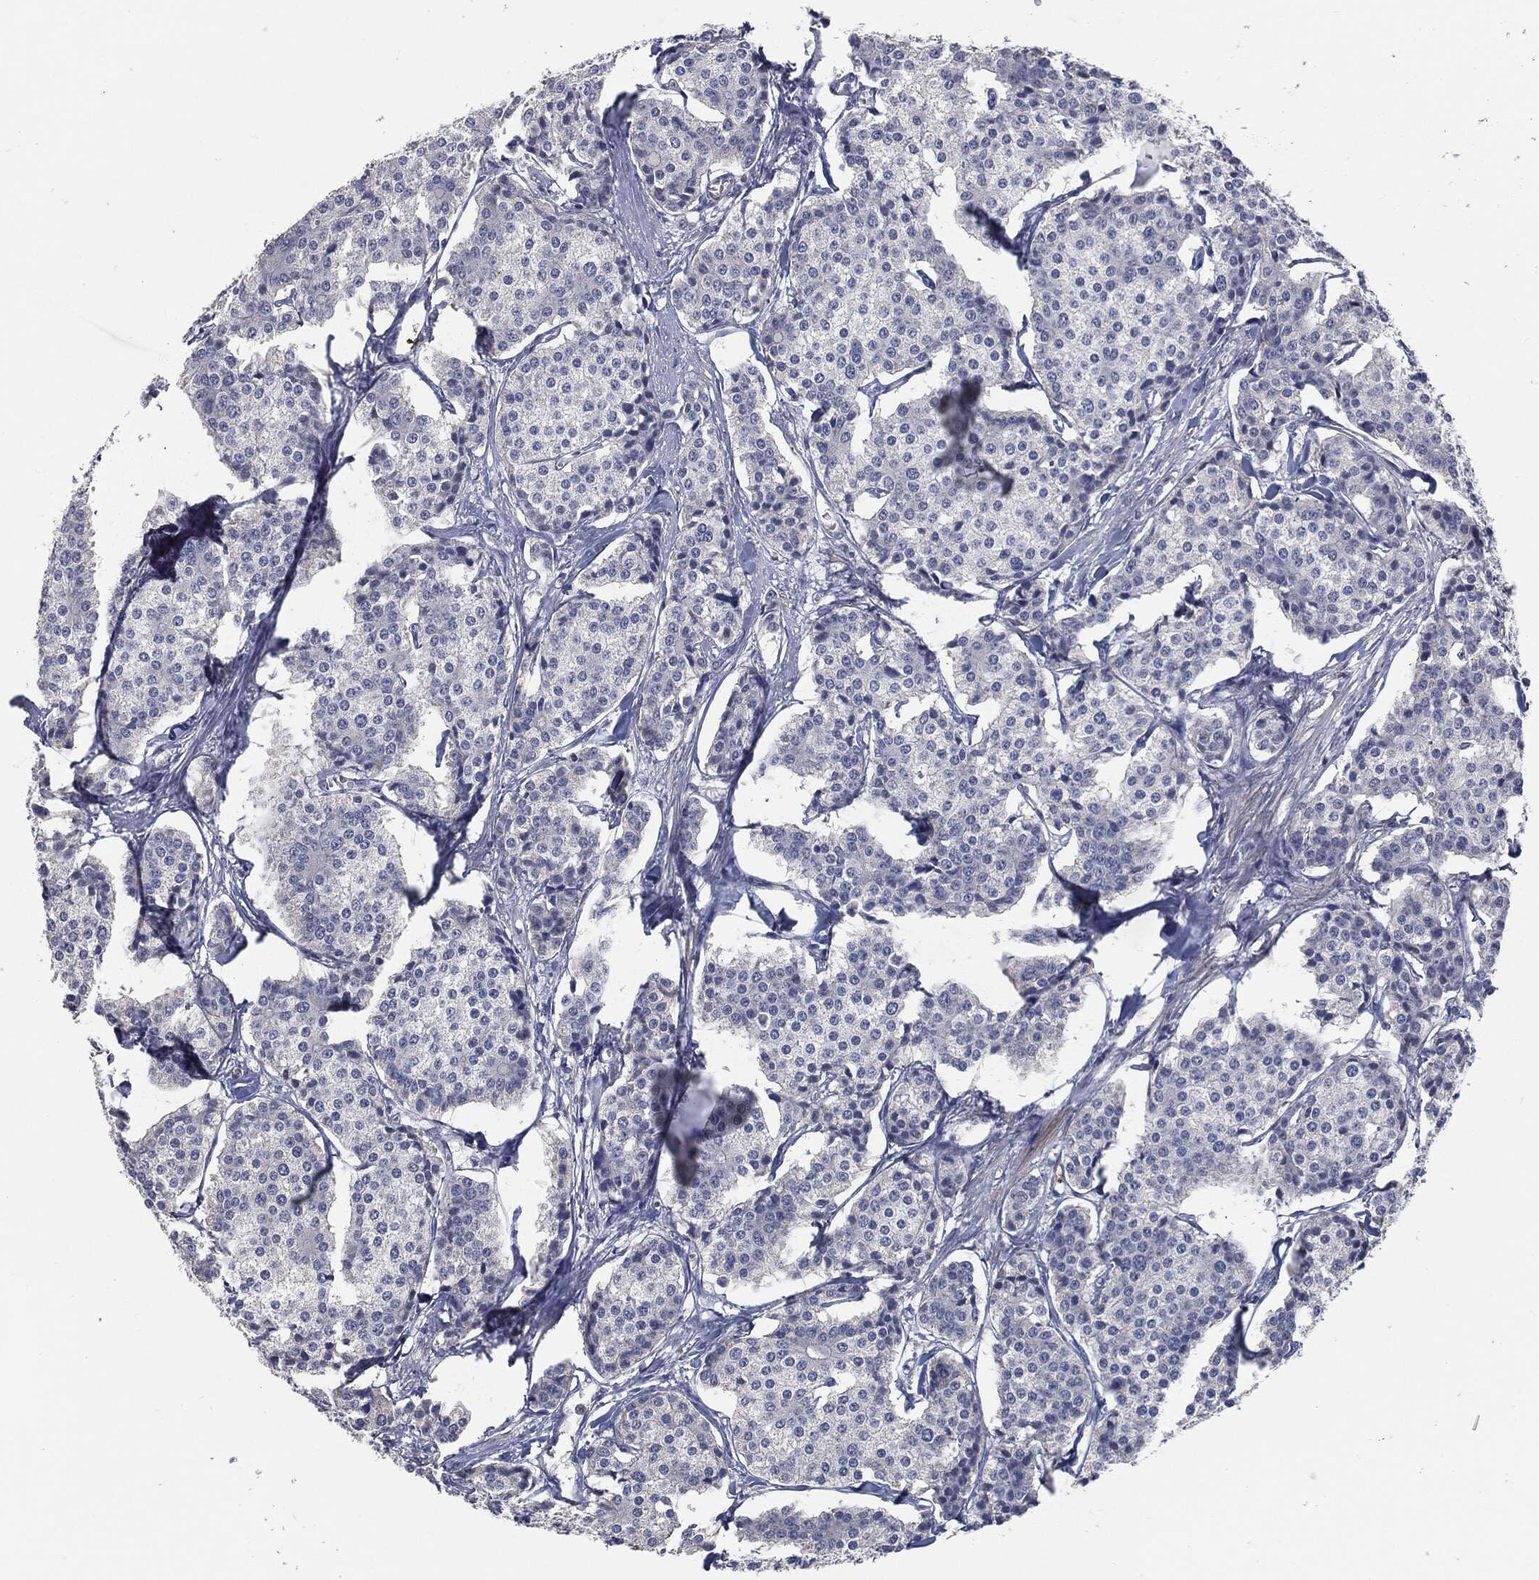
{"staining": {"intensity": "negative", "quantity": "none", "location": "none"}, "tissue": "carcinoid", "cell_type": "Tumor cells", "image_type": "cancer", "snomed": [{"axis": "morphology", "description": "Carcinoid, malignant, NOS"}, {"axis": "topography", "description": "Small intestine"}], "caption": "Carcinoid (malignant) stained for a protein using immunohistochemistry (IHC) exhibits no expression tumor cells.", "gene": "SVIL", "patient": {"sex": "female", "age": 65}}